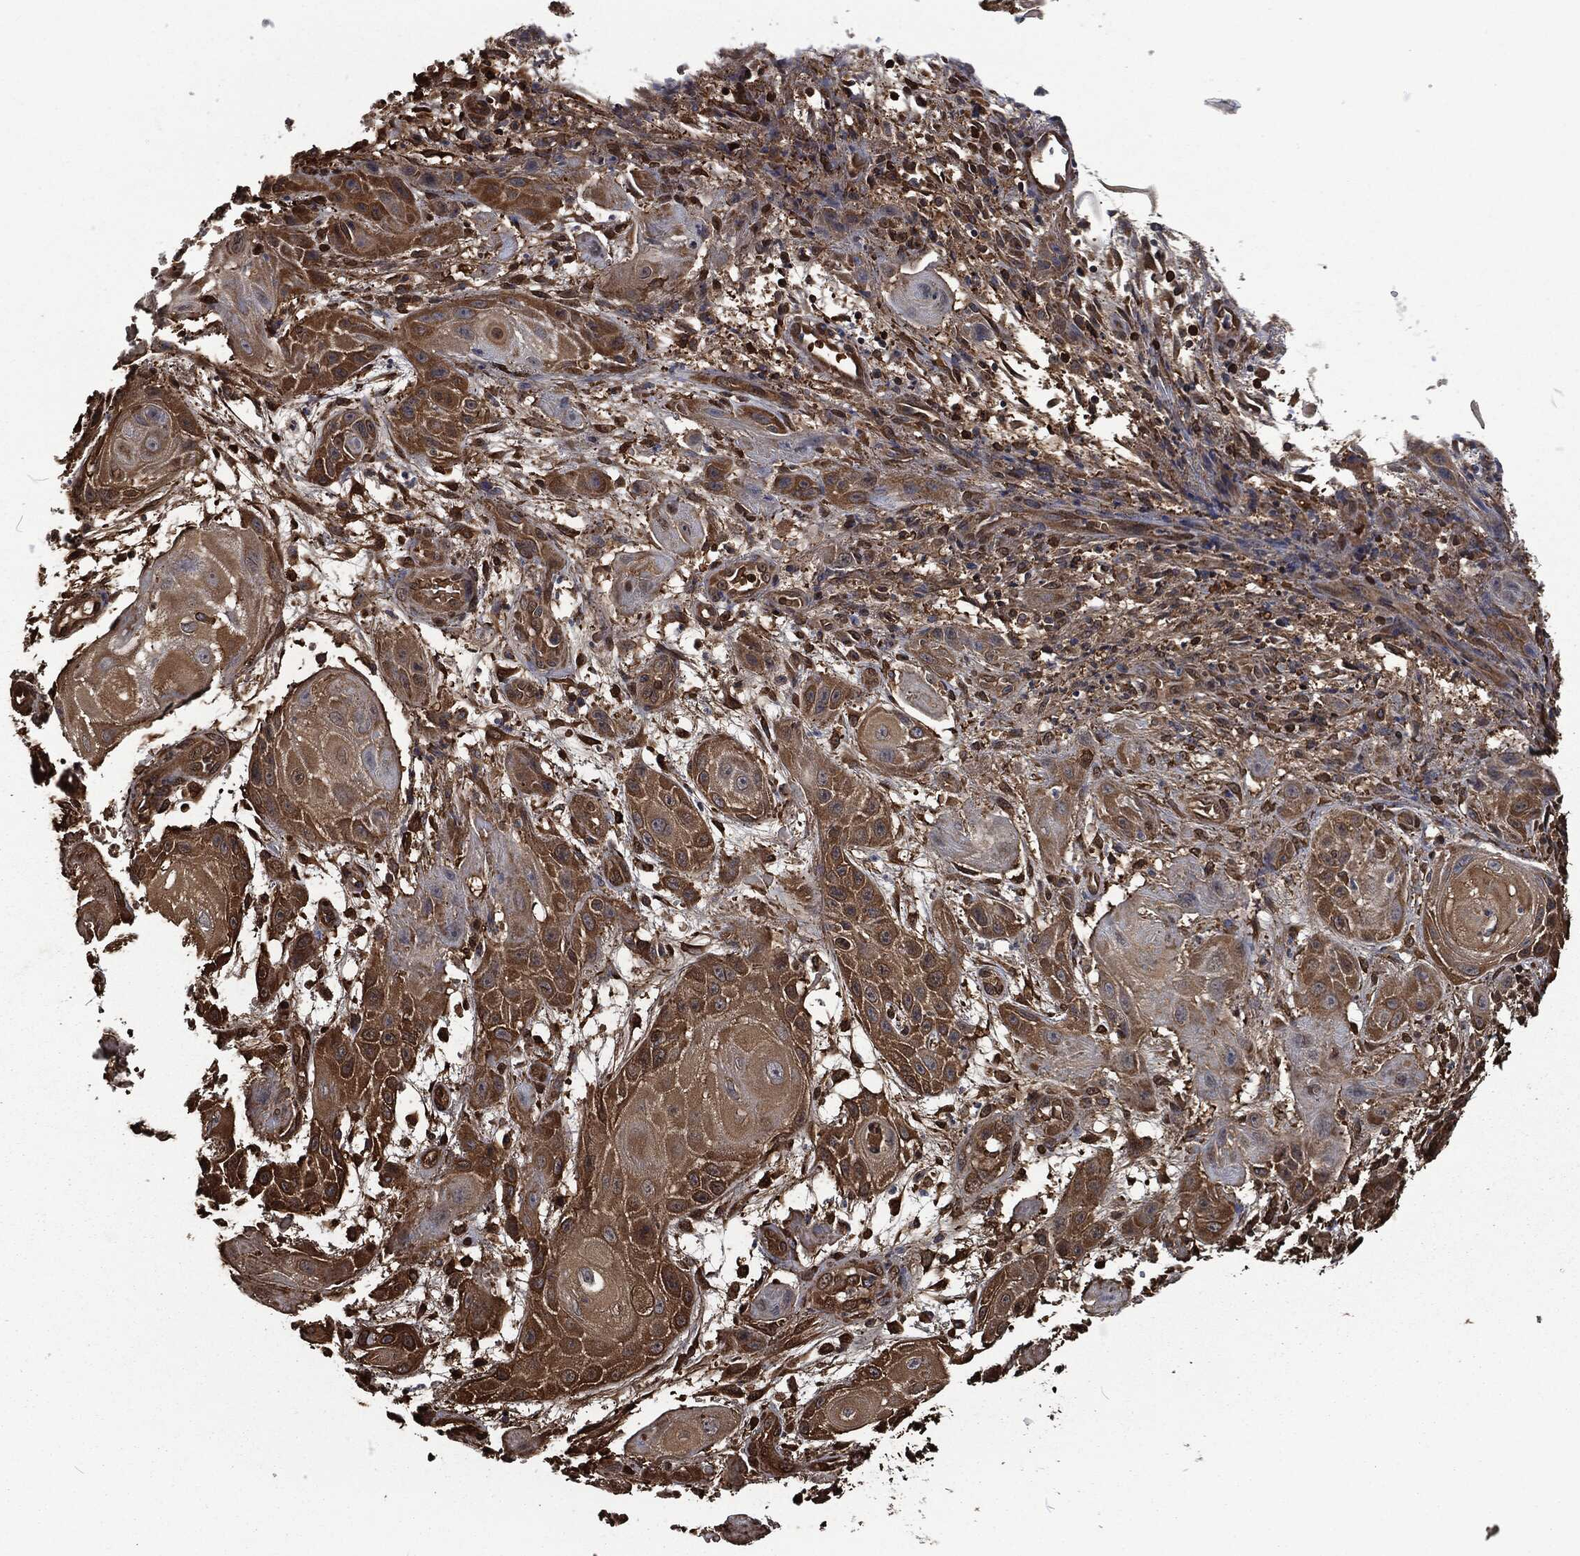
{"staining": {"intensity": "strong", "quantity": "25%-75%", "location": "cytoplasmic/membranous"}, "tissue": "skin cancer", "cell_type": "Tumor cells", "image_type": "cancer", "snomed": [{"axis": "morphology", "description": "Squamous cell carcinoma, NOS"}, {"axis": "topography", "description": "Skin"}], "caption": "Skin squamous cell carcinoma stained with a brown dye reveals strong cytoplasmic/membranous positive staining in about 25%-75% of tumor cells.", "gene": "PRDX4", "patient": {"sex": "male", "age": 62}}